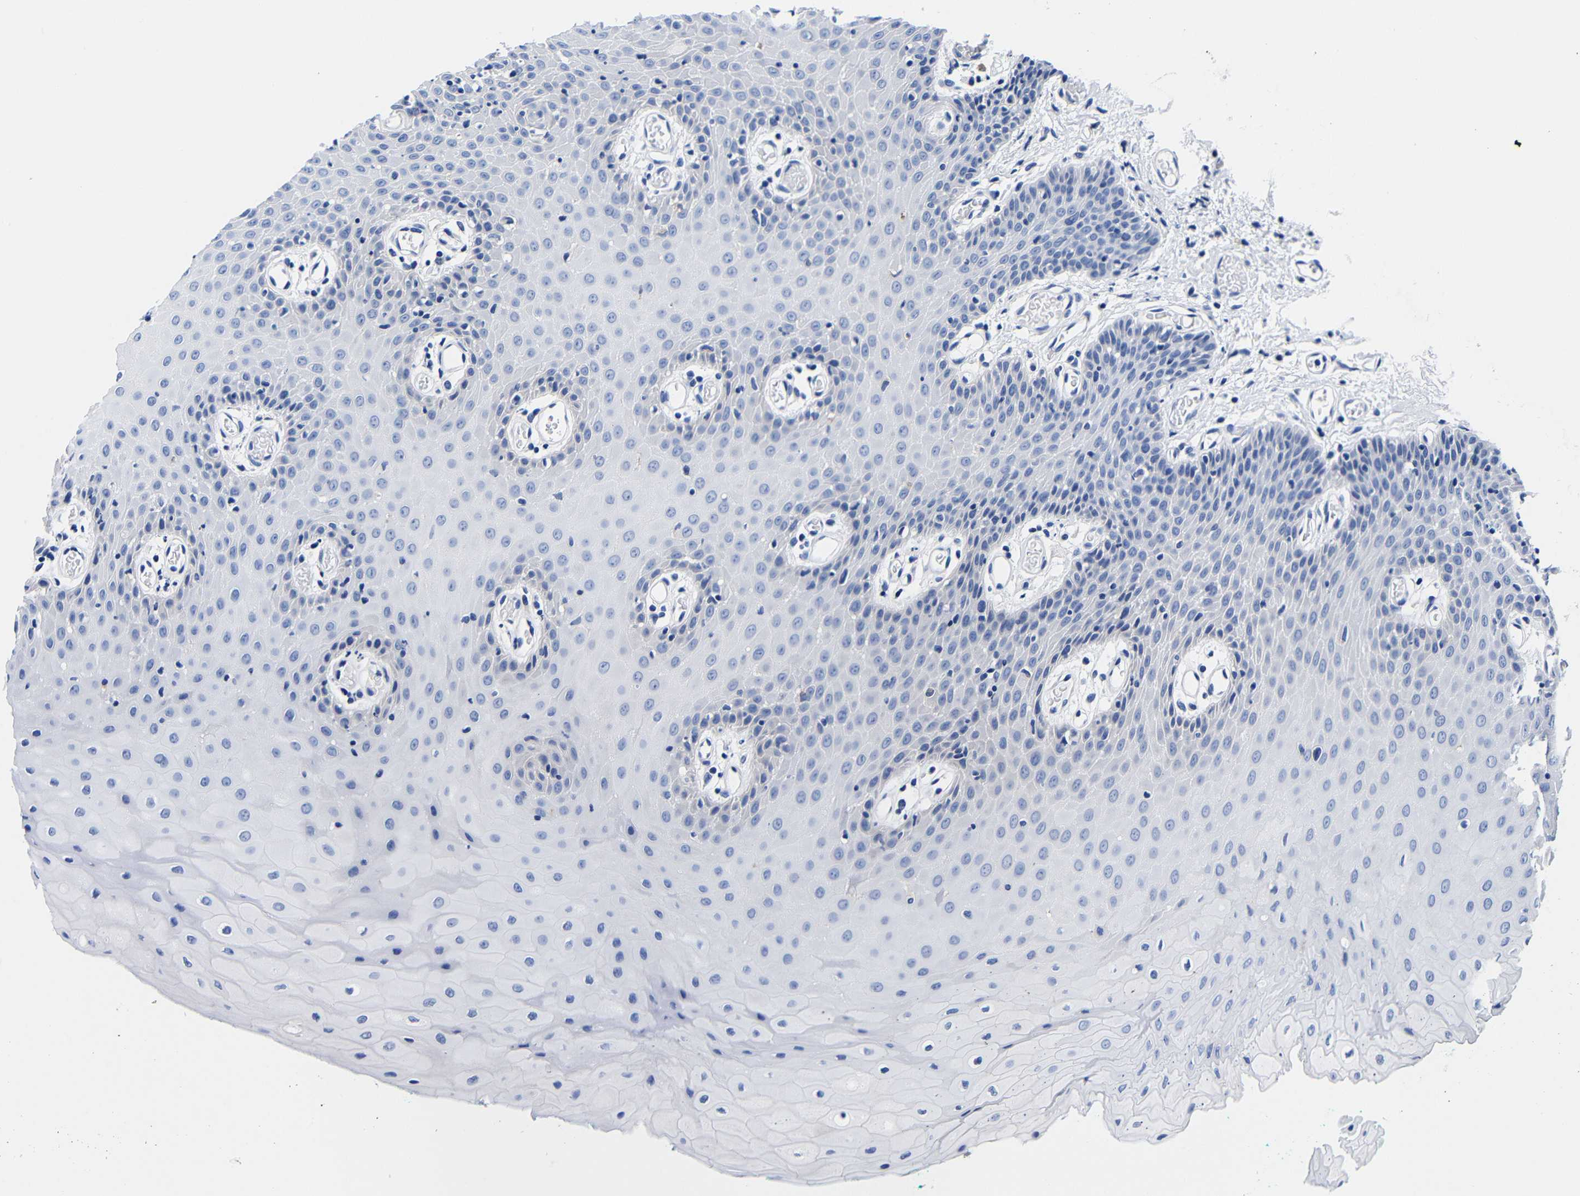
{"staining": {"intensity": "negative", "quantity": "none", "location": "none"}, "tissue": "oral mucosa", "cell_type": "Squamous epithelial cells", "image_type": "normal", "snomed": [{"axis": "morphology", "description": "Normal tissue, NOS"}, {"axis": "morphology", "description": "Squamous cell carcinoma, NOS"}, {"axis": "topography", "description": "Oral tissue"}, {"axis": "topography", "description": "Salivary gland"}, {"axis": "topography", "description": "Head-Neck"}], "caption": "IHC micrograph of normal oral mucosa stained for a protein (brown), which shows no positivity in squamous epithelial cells. The staining was performed using DAB (3,3'-diaminobenzidine) to visualize the protein expression in brown, while the nuclei were stained in blue with hematoxylin (Magnification: 20x).", "gene": "CLEC4G", "patient": {"sex": "female", "age": 62}}